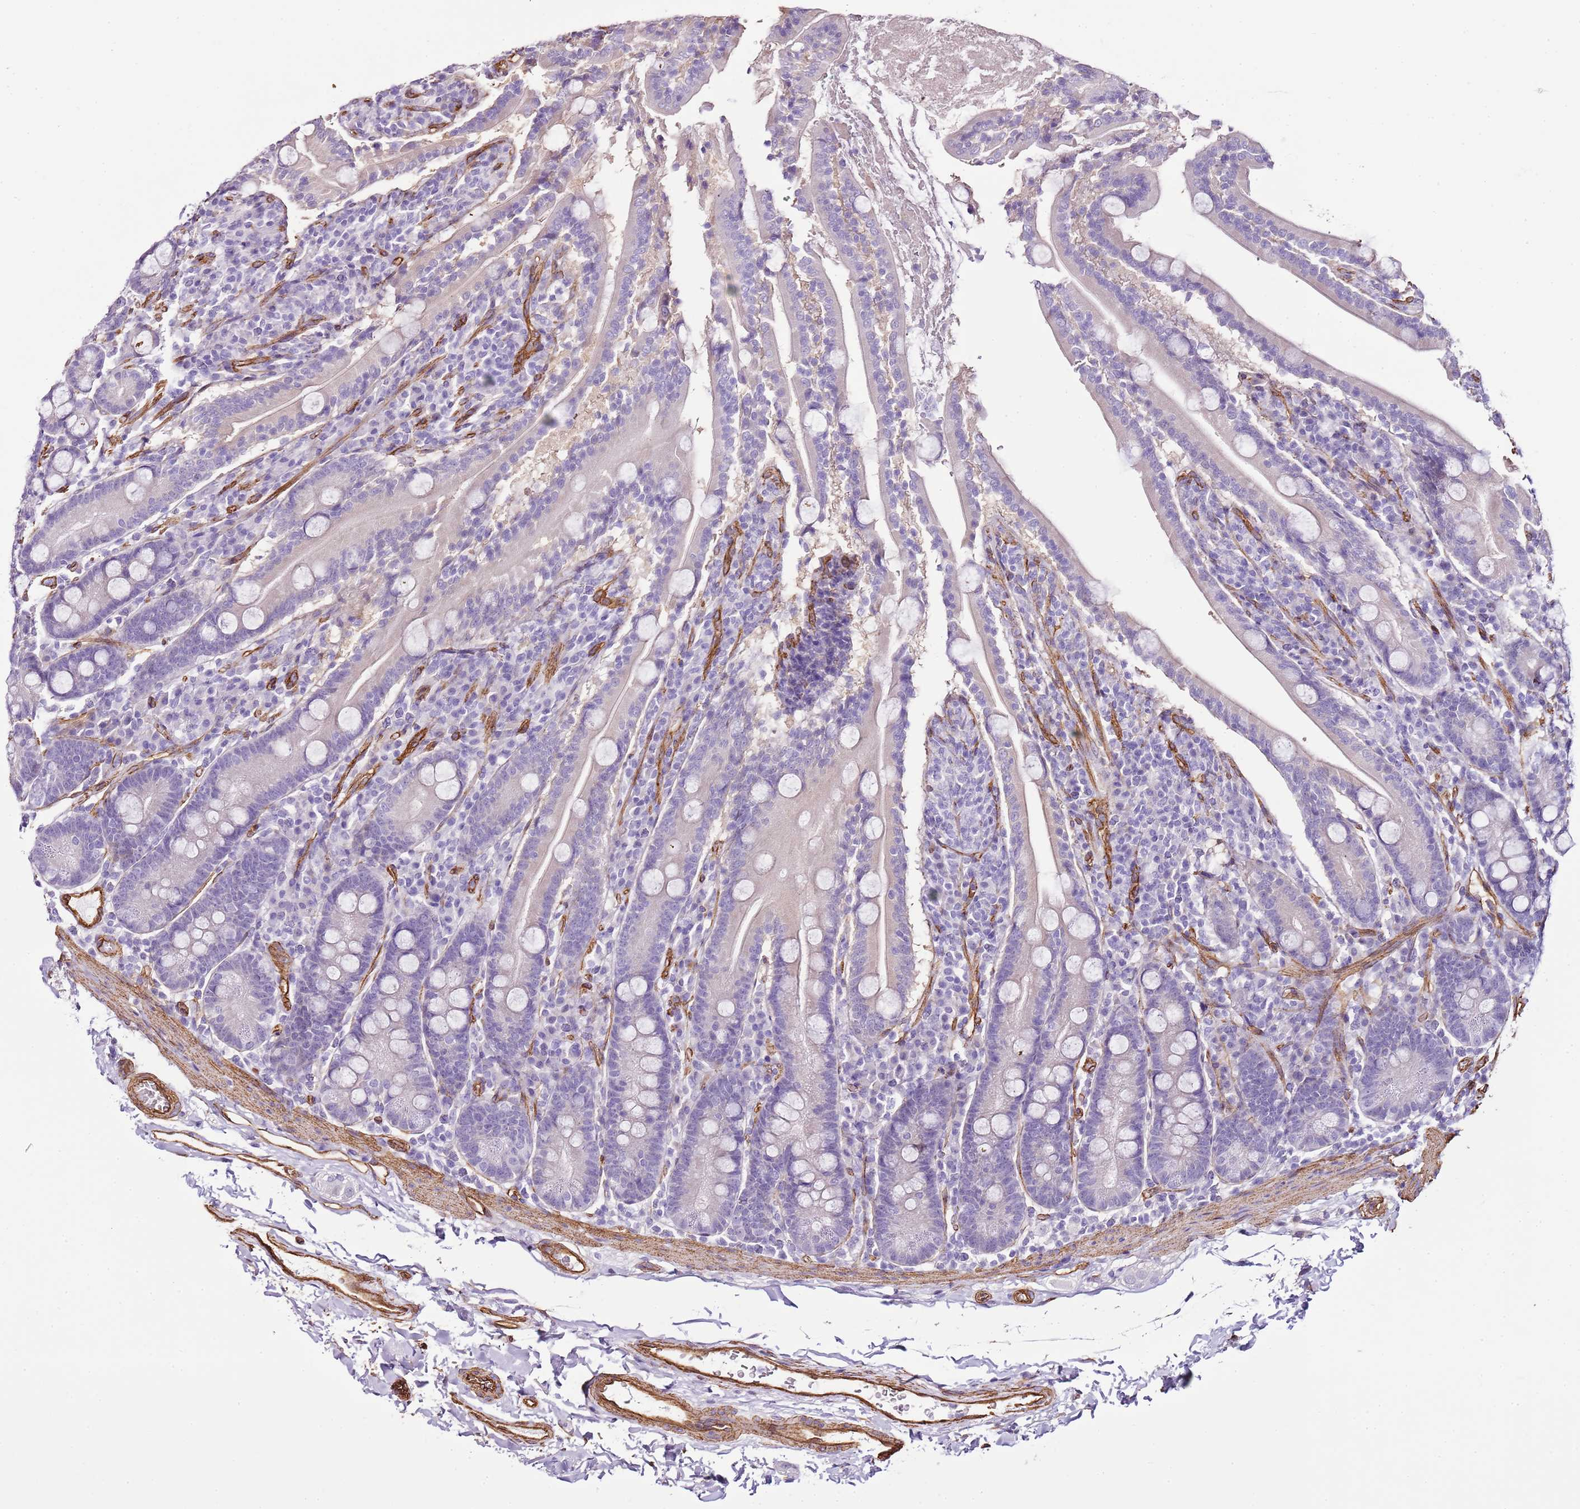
{"staining": {"intensity": "negative", "quantity": "none", "location": "none"}, "tissue": "duodenum", "cell_type": "Glandular cells", "image_type": "normal", "snomed": [{"axis": "morphology", "description": "Normal tissue, NOS"}, {"axis": "topography", "description": "Duodenum"}], "caption": "Human duodenum stained for a protein using immunohistochemistry (IHC) shows no expression in glandular cells.", "gene": "CTDSPL", "patient": {"sex": "male", "age": 35}}